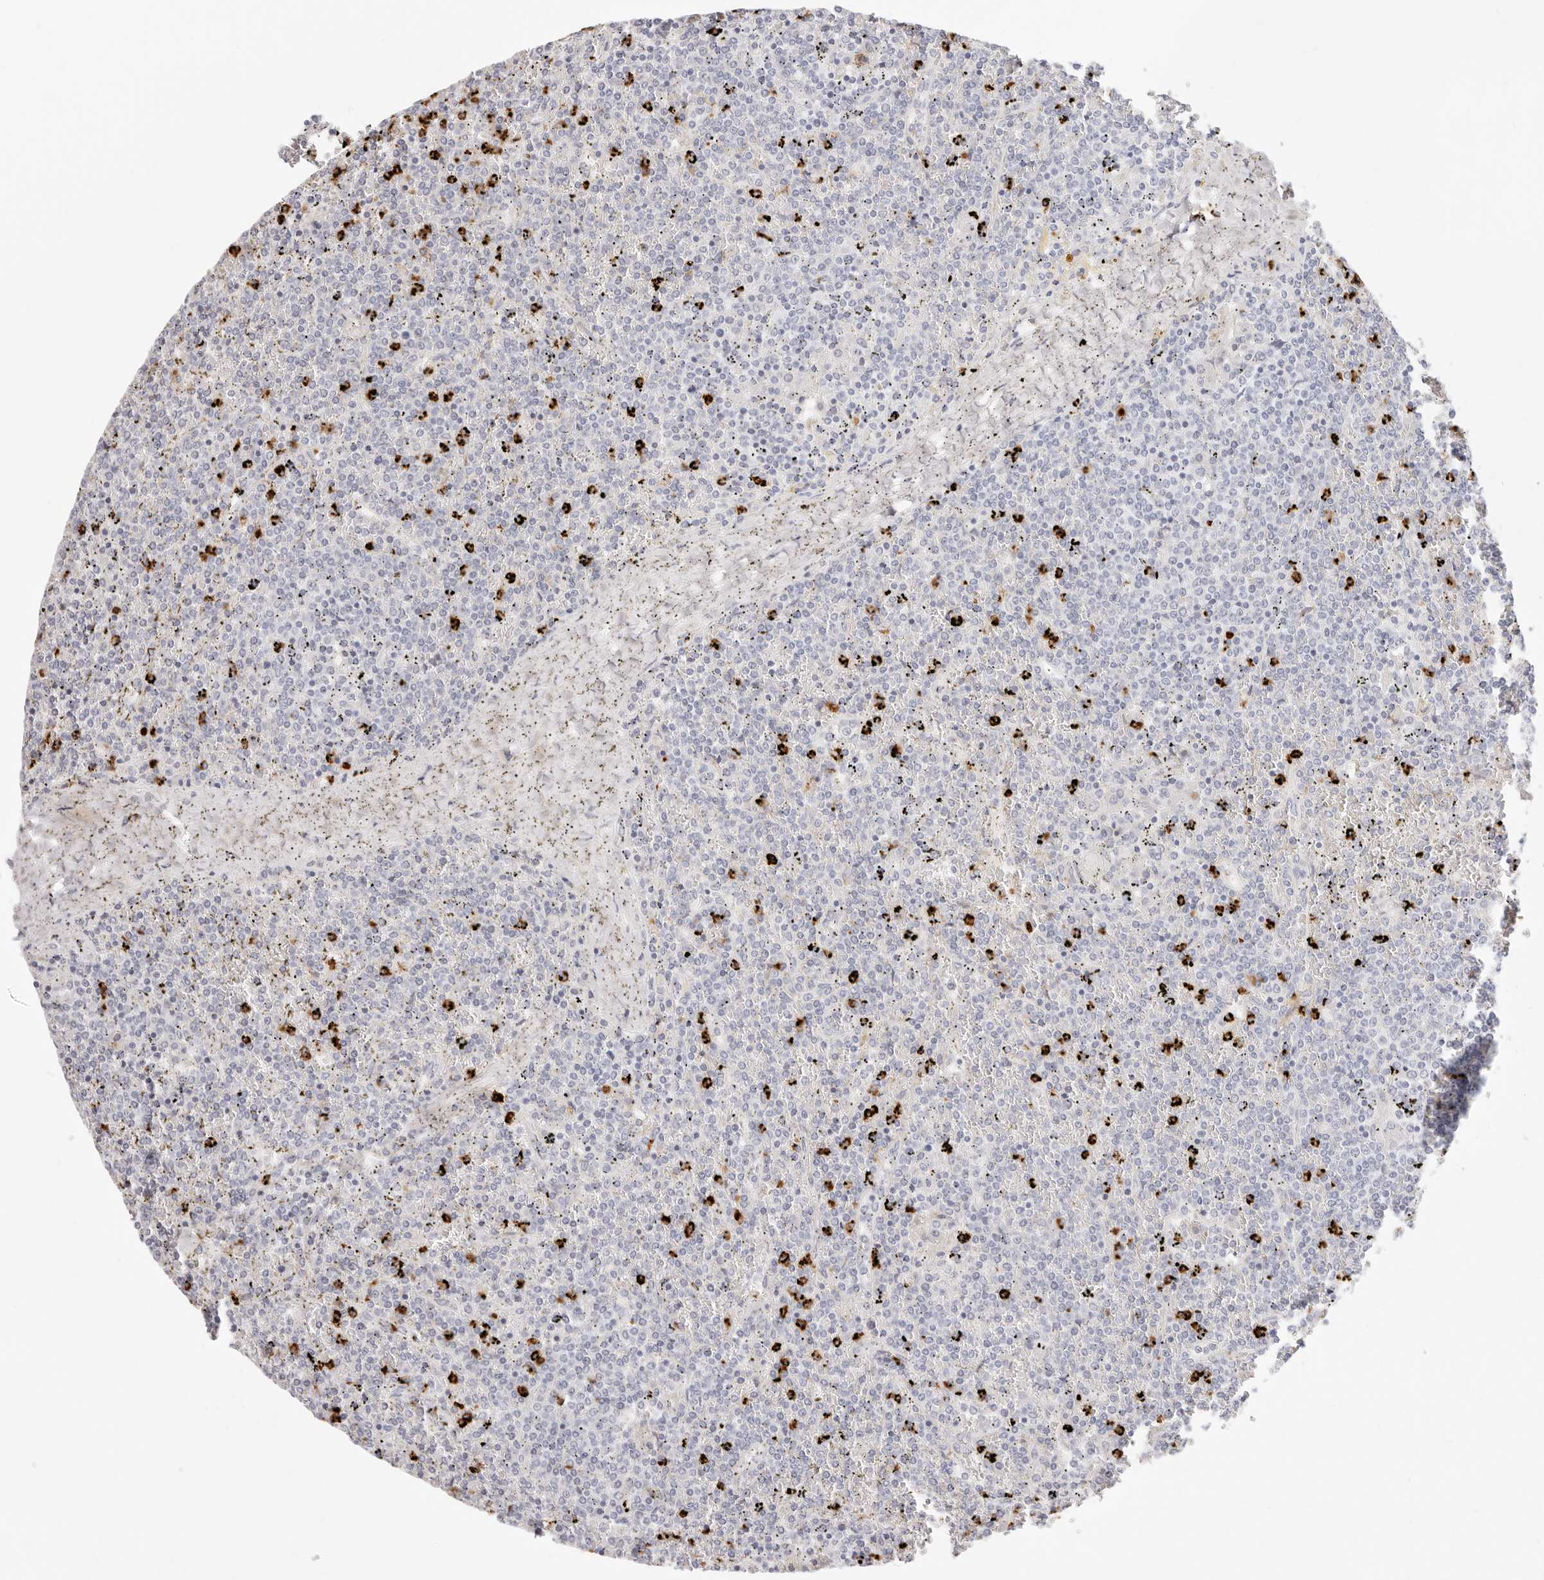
{"staining": {"intensity": "negative", "quantity": "none", "location": "none"}, "tissue": "lymphoma", "cell_type": "Tumor cells", "image_type": "cancer", "snomed": [{"axis": "morphology", "description": "Malignant lymphoma, non-Hodgkin's type, Low grade"}, {"axis": "topography", "description": "Spleen"}], "caption": "Immunohistochemistry image of human lymphoma stained for a protein (brown), which reveals no staining in tumor cells.", "gene": "CAMP", "patient": {"sex": "female", "age": 19}}